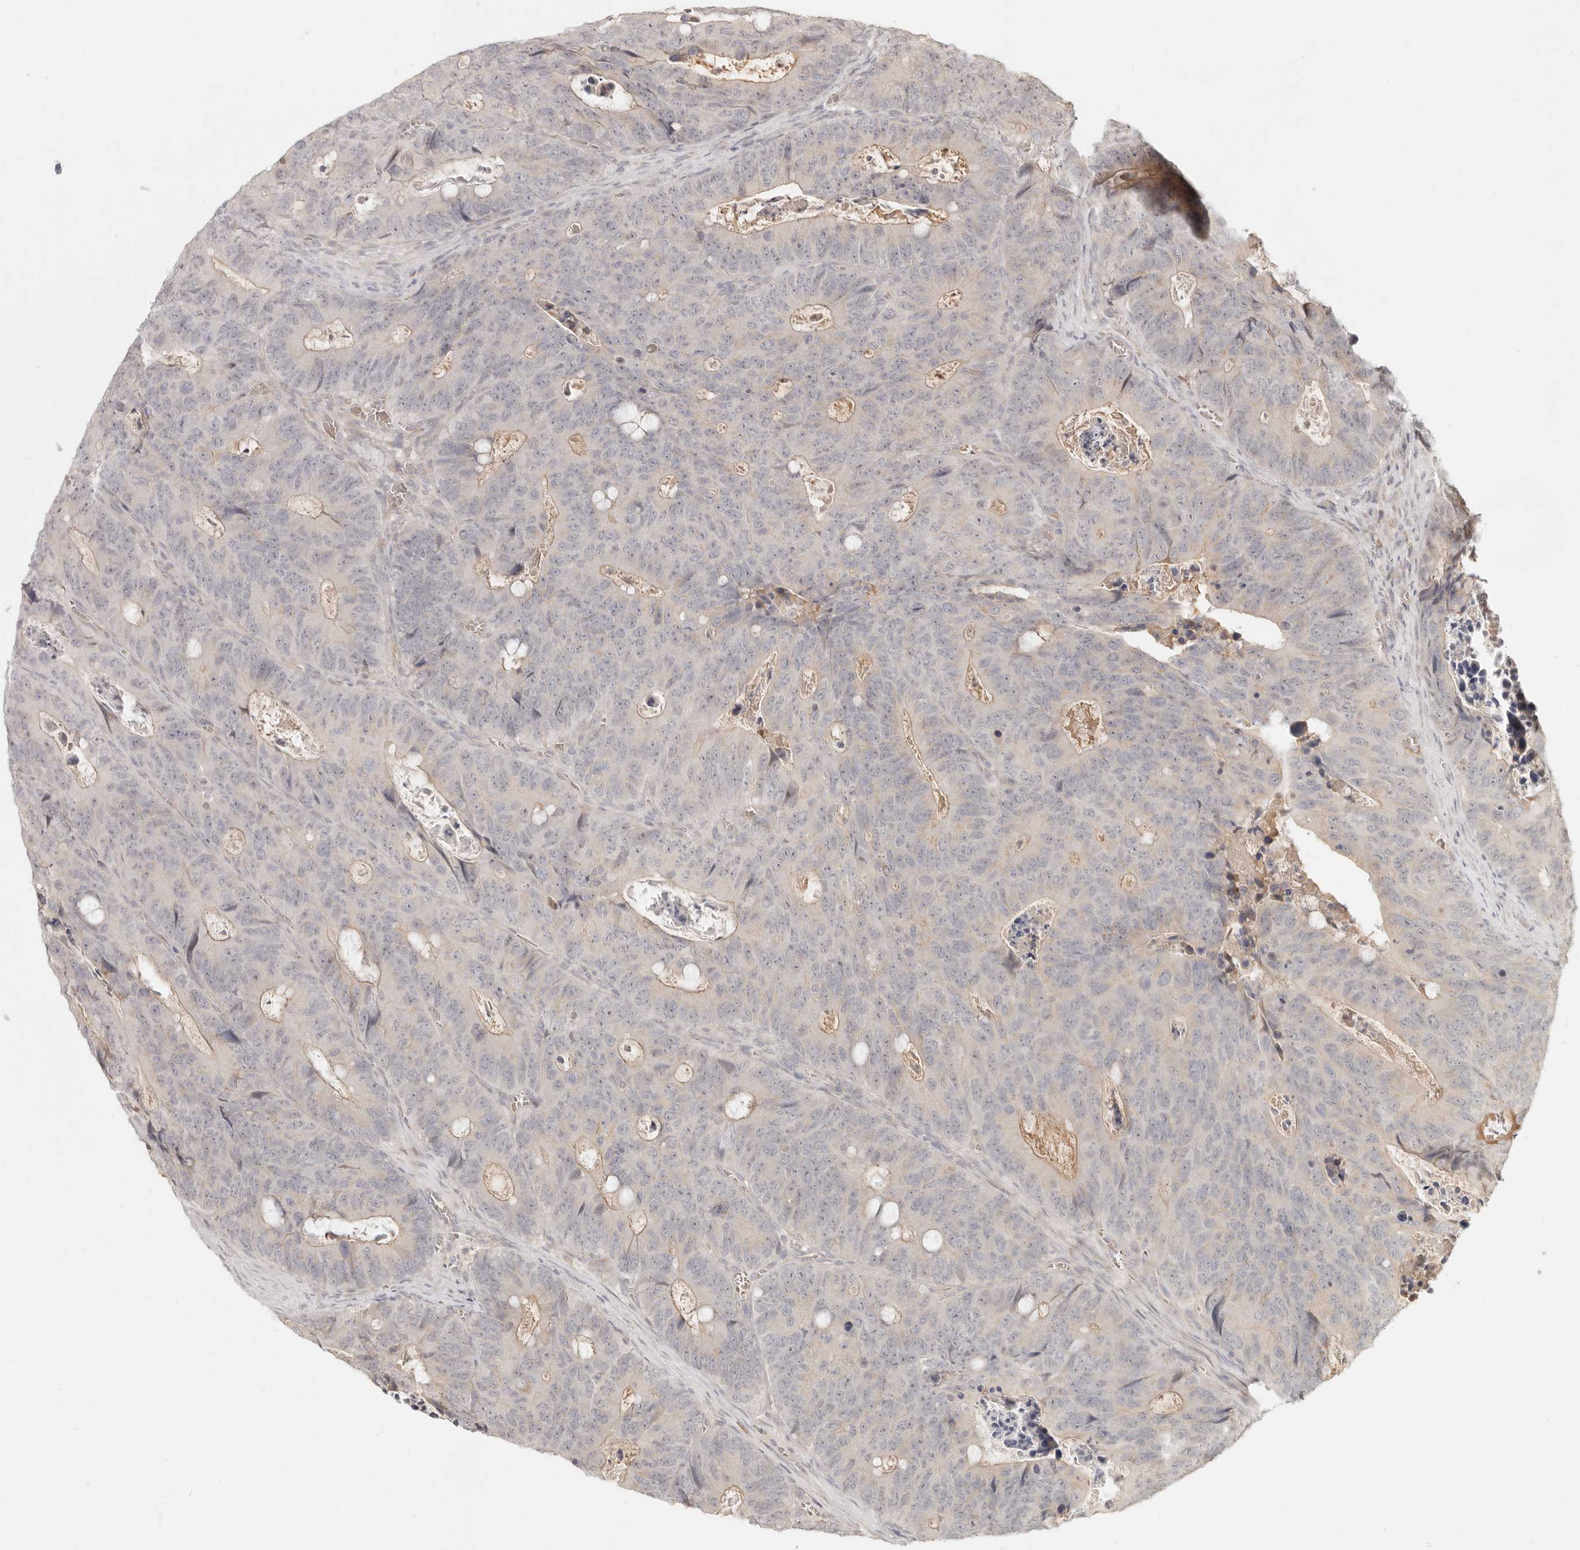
{"staining": {"intensity": "negative", "quantity": "none", "location": "none"}, "tissue": "colorectal cancer", "cell_type": "Tumor cells", "image_type": "cancer", "snomed": [{"axis": "morphology", "description": "Adenocarcinoma, NOS"}, {"axis": "topography", "description": "Colon"}], "caption": "Tumor cells show no significant protein staining in colorectal cancer (adenocarcinoma).", "gene": "UBXN11", "patient": {"sex": "male", "age": 87}}